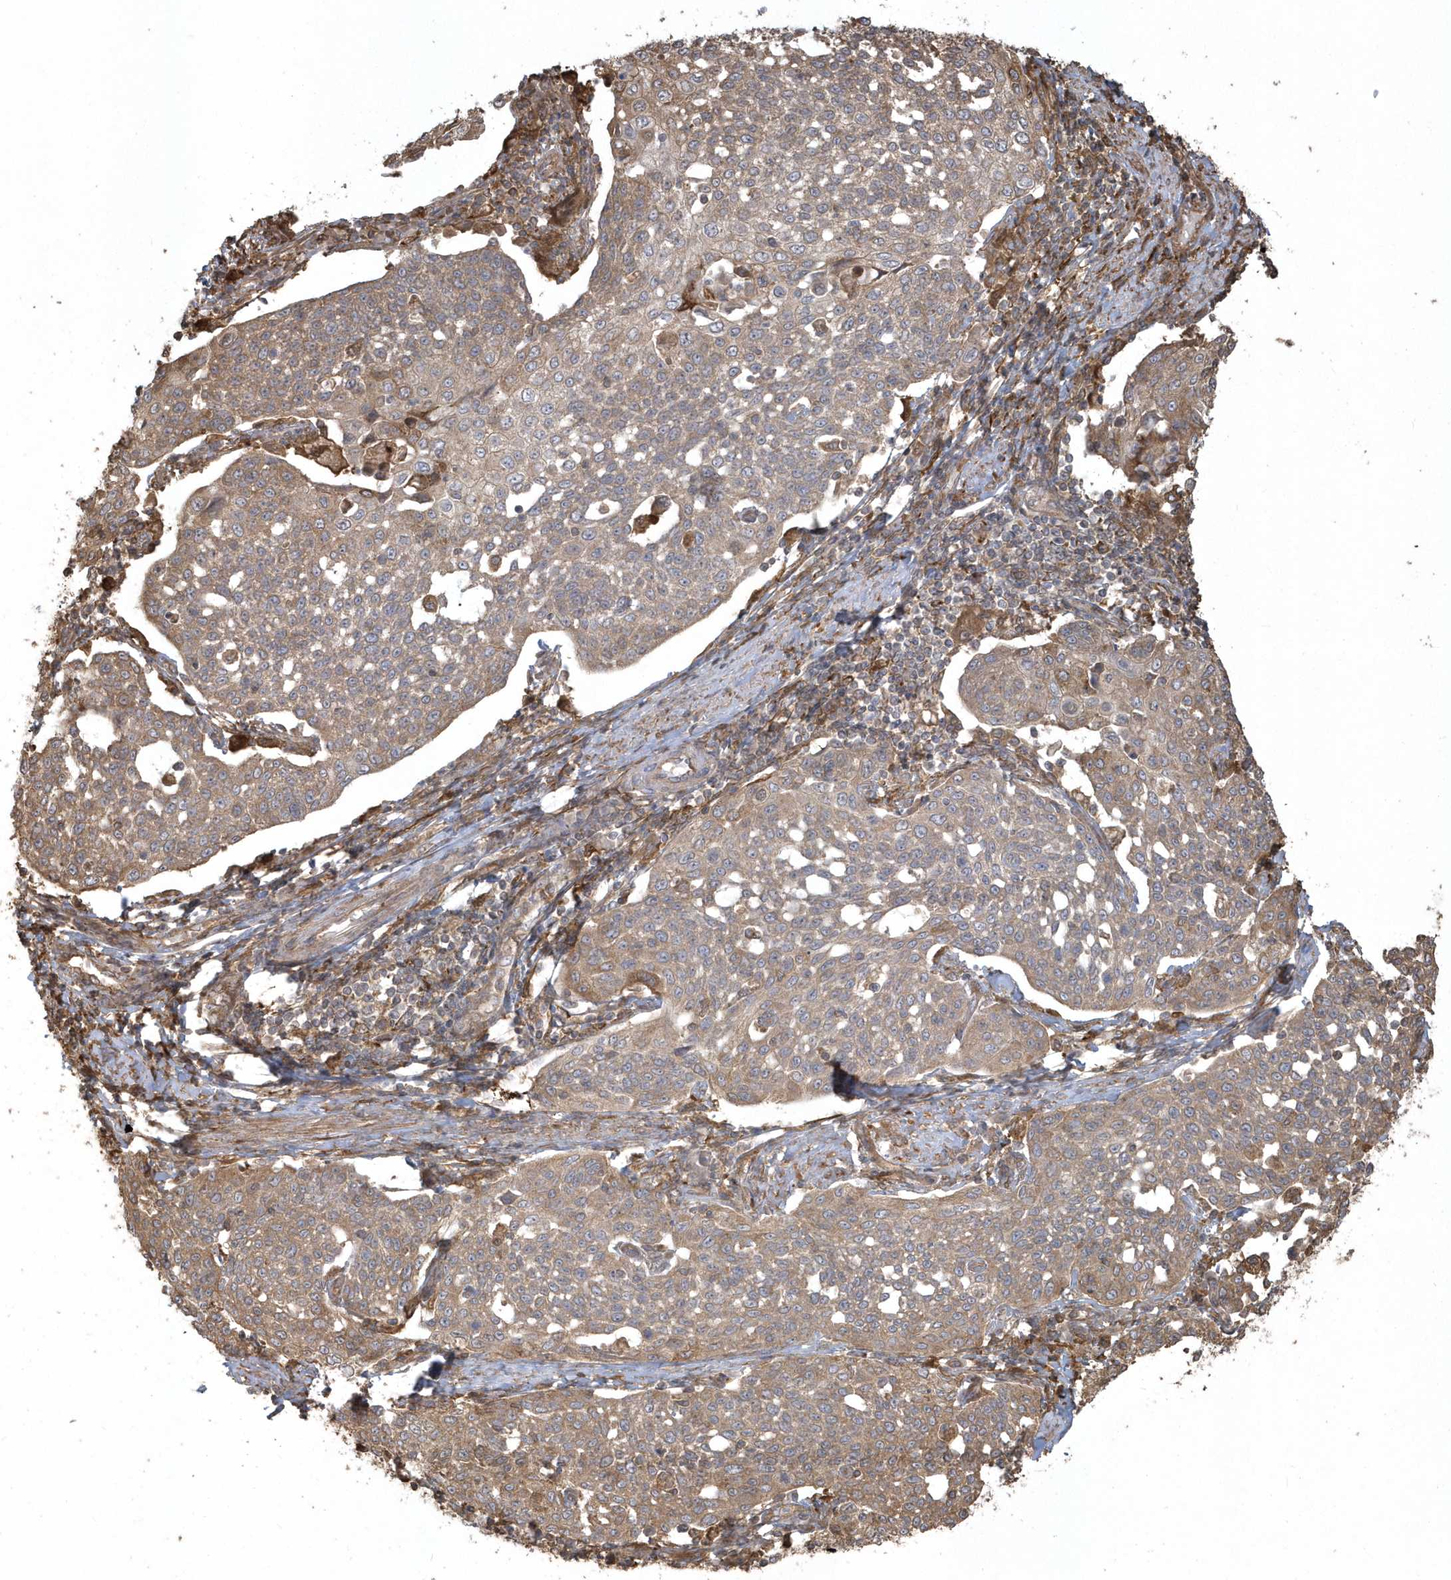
{"staining": {"intensity": "moderate", "quantity": ">75%", "location": "cytoplasmic/membranous"}, "tissue": "cervical cancer", "cell_type": "Tumor cells", "image_type": "cancer", "snomed": [{"axis": "morphology", "description": "Squamous cell carcinoma, NOS"}, {"axis": "topography", "description": "Cervix"}], "caption": "Cervical cancer (squamous cell carcinoma) stained with a protein marker displays moderate staining in tumor cells.", "gene": "HNMT", "patient": {"sex": "female", "age": 34}}